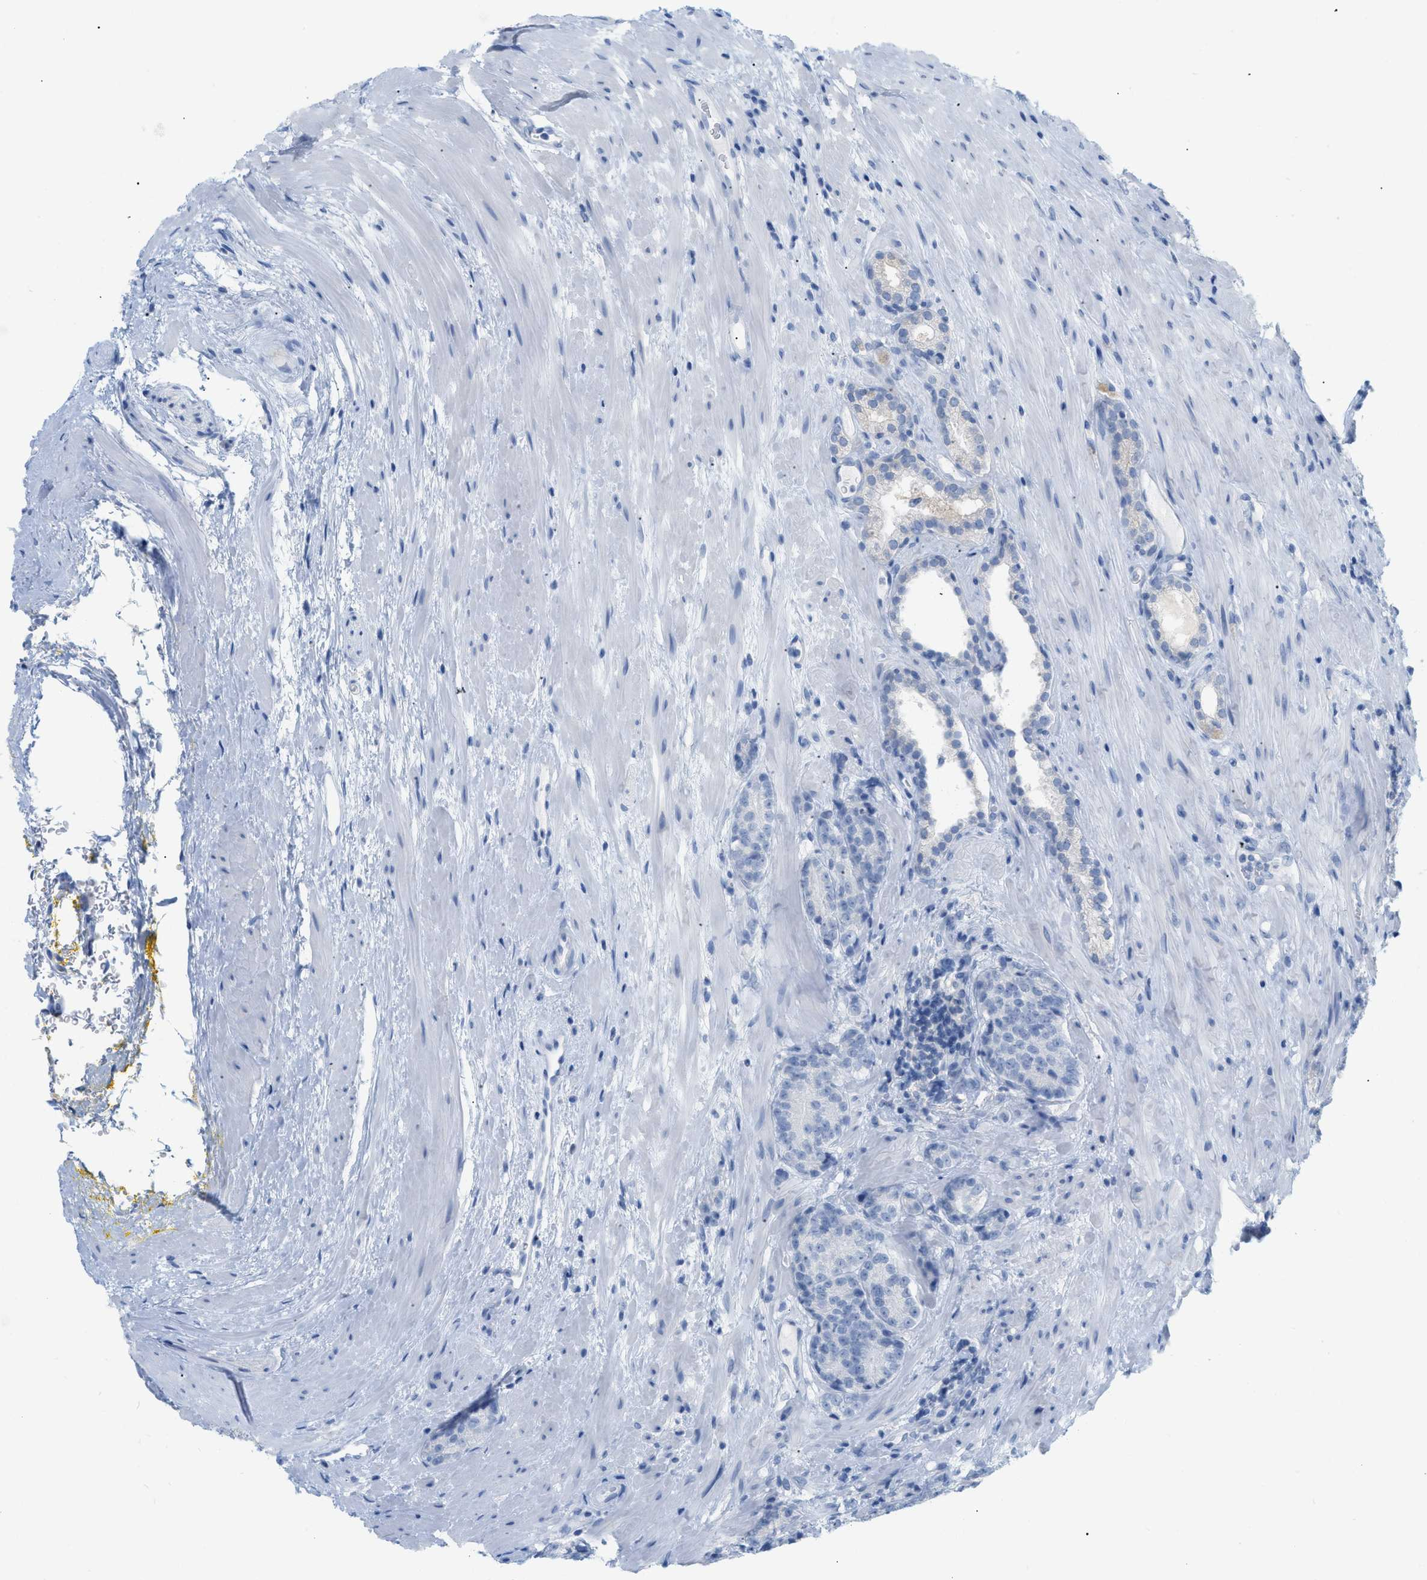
{"staining": {"intensity": "negative", "quantity": "none", "location": "none"}, "tissue": "prostate cancer", "cell_type": "Tumor cells", "image_type": "cancer", "snomed": [{"axis": "morphology", "description": "Adenocarcinoma, High grade"}, {"axis": "topography", "description": "Prostate"}], "caption": "There is no significant expression in tumor cells of prostate cancer (adenocarcinoma (high-grade)). (DAB (3,3'-diaminobenzidine) IHC with hematoxylin counter stain).", "gene": "PAPPA", "patient": {"sex": "male", "age": 61}}